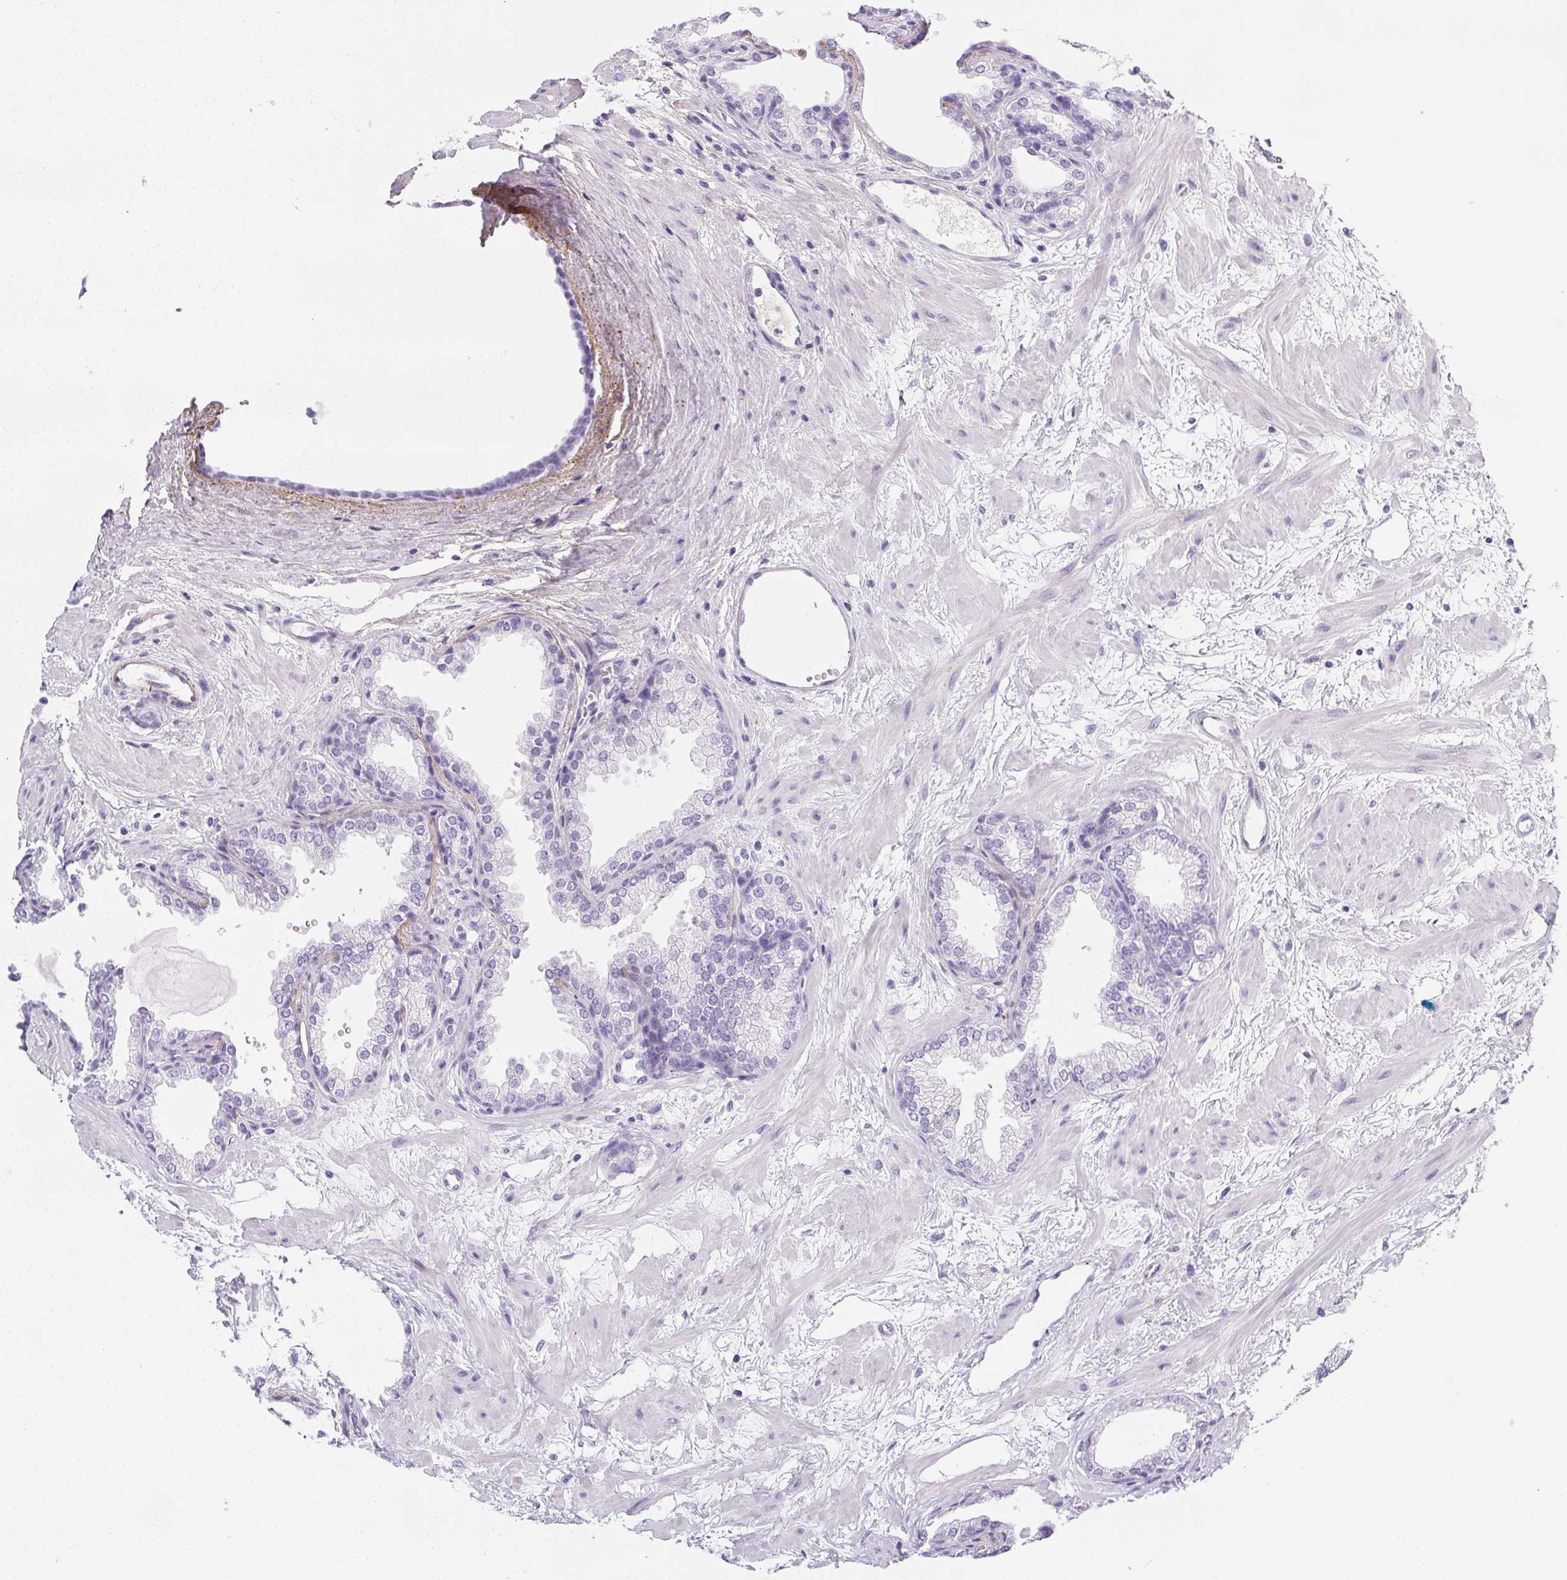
{"staining": {"intensity": "negative", "quantity": "none", "location": "none"}, "tissue": "prostate", "cell_type": "Glandular cells", "image_type": "normal", "snomed": [{"axis": "morphology", "description": "Normal tissue, NOS"}, {"axis": "topography", "description": "Prostate"}], "caption": "DAB immunohistochemical staining of unremarkable prostate demonstrates no significant positivity in glandular cells. Nuclei are stained in blue.", "gene": "VTN", "patient": {"sex": "male", "age": 37}}